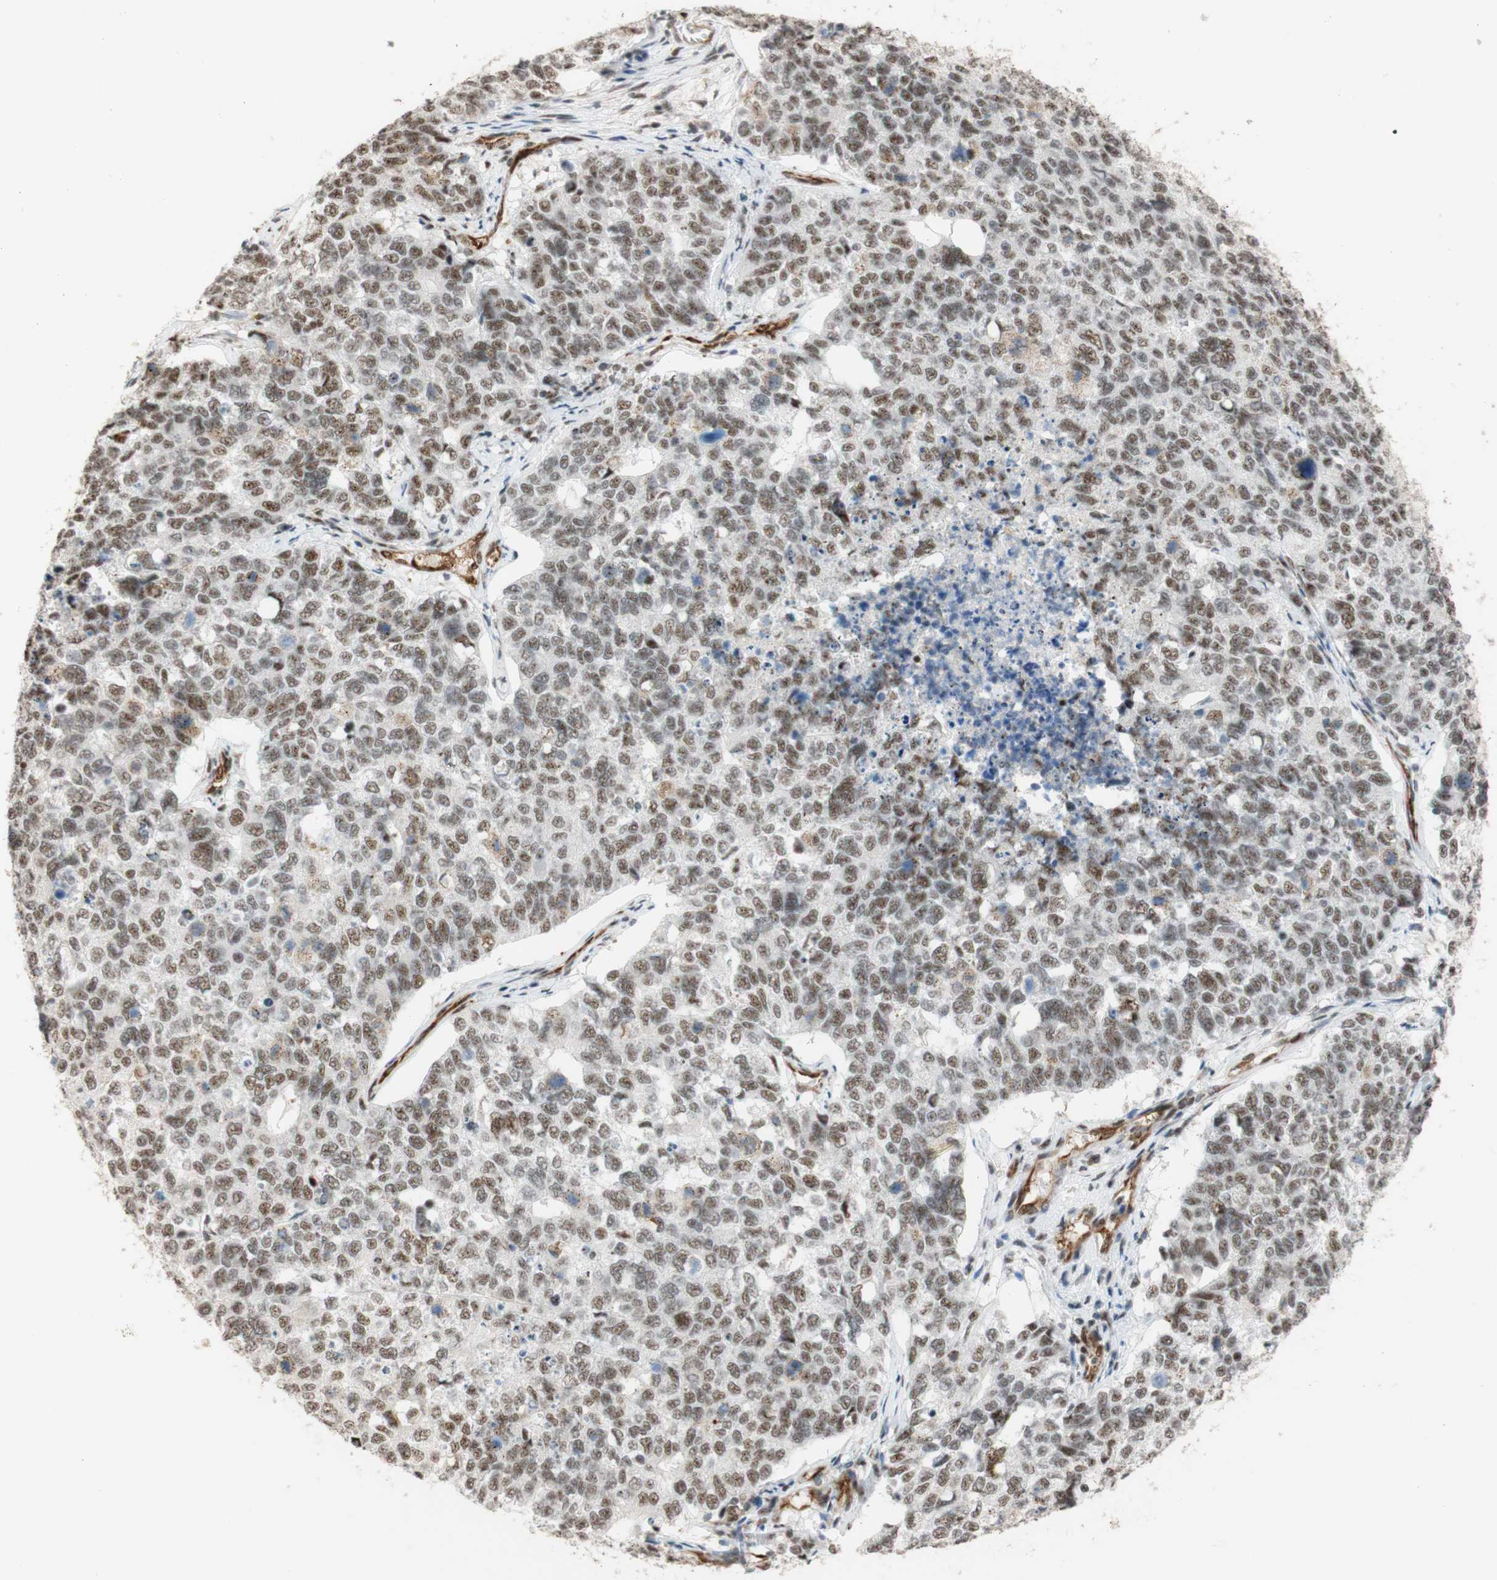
{"staining": {"intensity": "weak", "quantity": ">75%", "location": "nuclear"}, "tissue": "cervical cancer", "cell_type": "Tumor cells", "image_type": "cancer", "snomed": [{"axis": "morphology", "description": "Squamous cell carcinoma, NOS"}, {"axis": "topography", "description": "Cervix"}], "caption": "A brown stain labels weak nuclear staining of a protein in cervical cancer tumor cells.", "gene": "SAP18", "patient": {"sex": "female", "age": 63}}